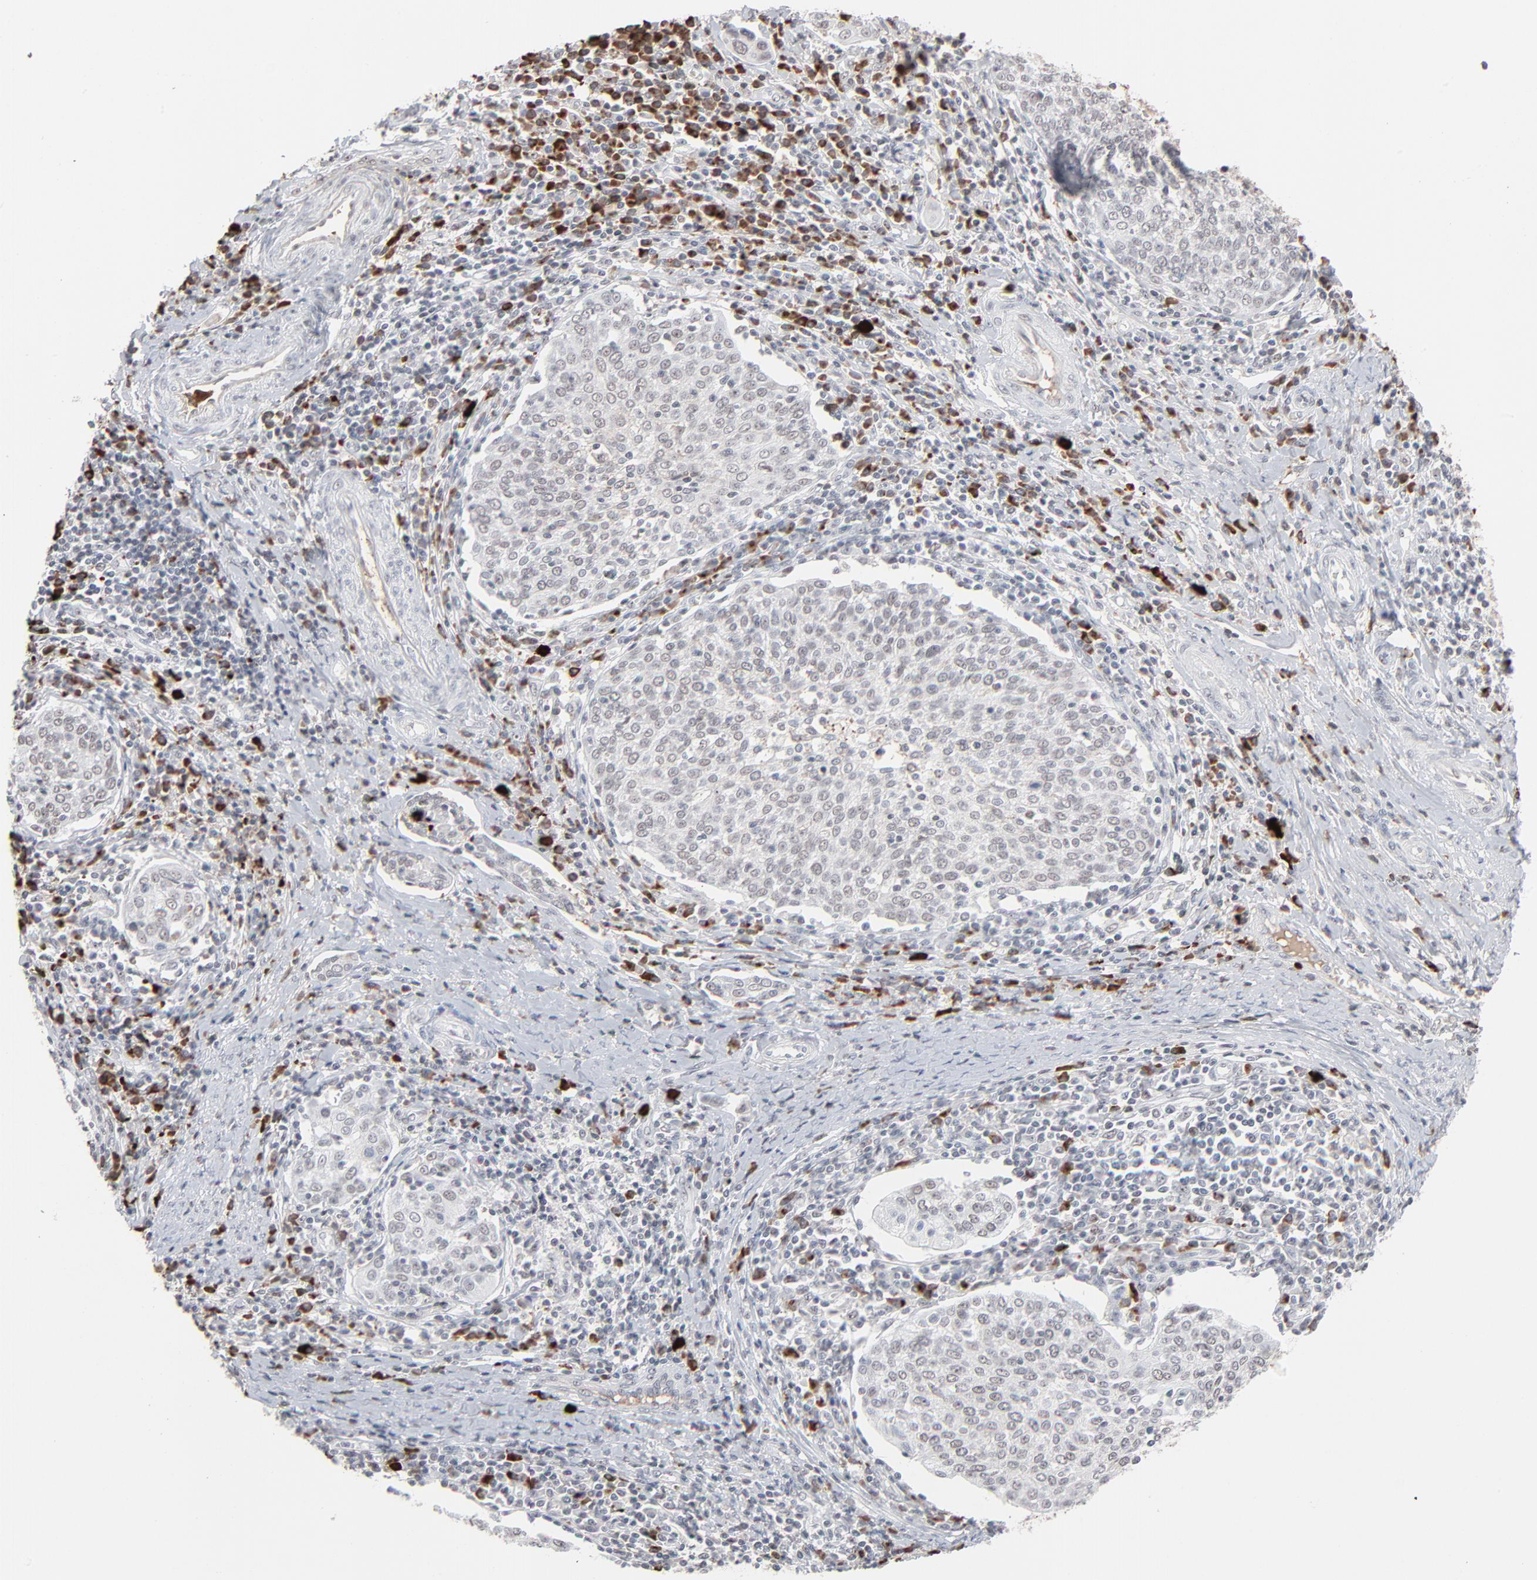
{"staining": {"intensity": "weak", "quantity": "<25%", "location": "nuclear"}, "tissue": "cervical cancer", "cell_type": "Tumor cells", "image_type": "cancer", "snomed": [{"axis": "morphology", "description": "Squamous cell carcinoma, NOS"}, {"axis": "topography", "description": "Cervix"}], "caption": "The IHC micrograph has no significant staining in tumor cells of squamous cell carcinoma (cervical) tissue. (DAB (3,3'-diaminobenzidine) immunohistochemistry visualized using brightfield microscopy, high magnification).", "gene": "MPHOSPH6", "patient": {"sex": "female", "age": 40}}